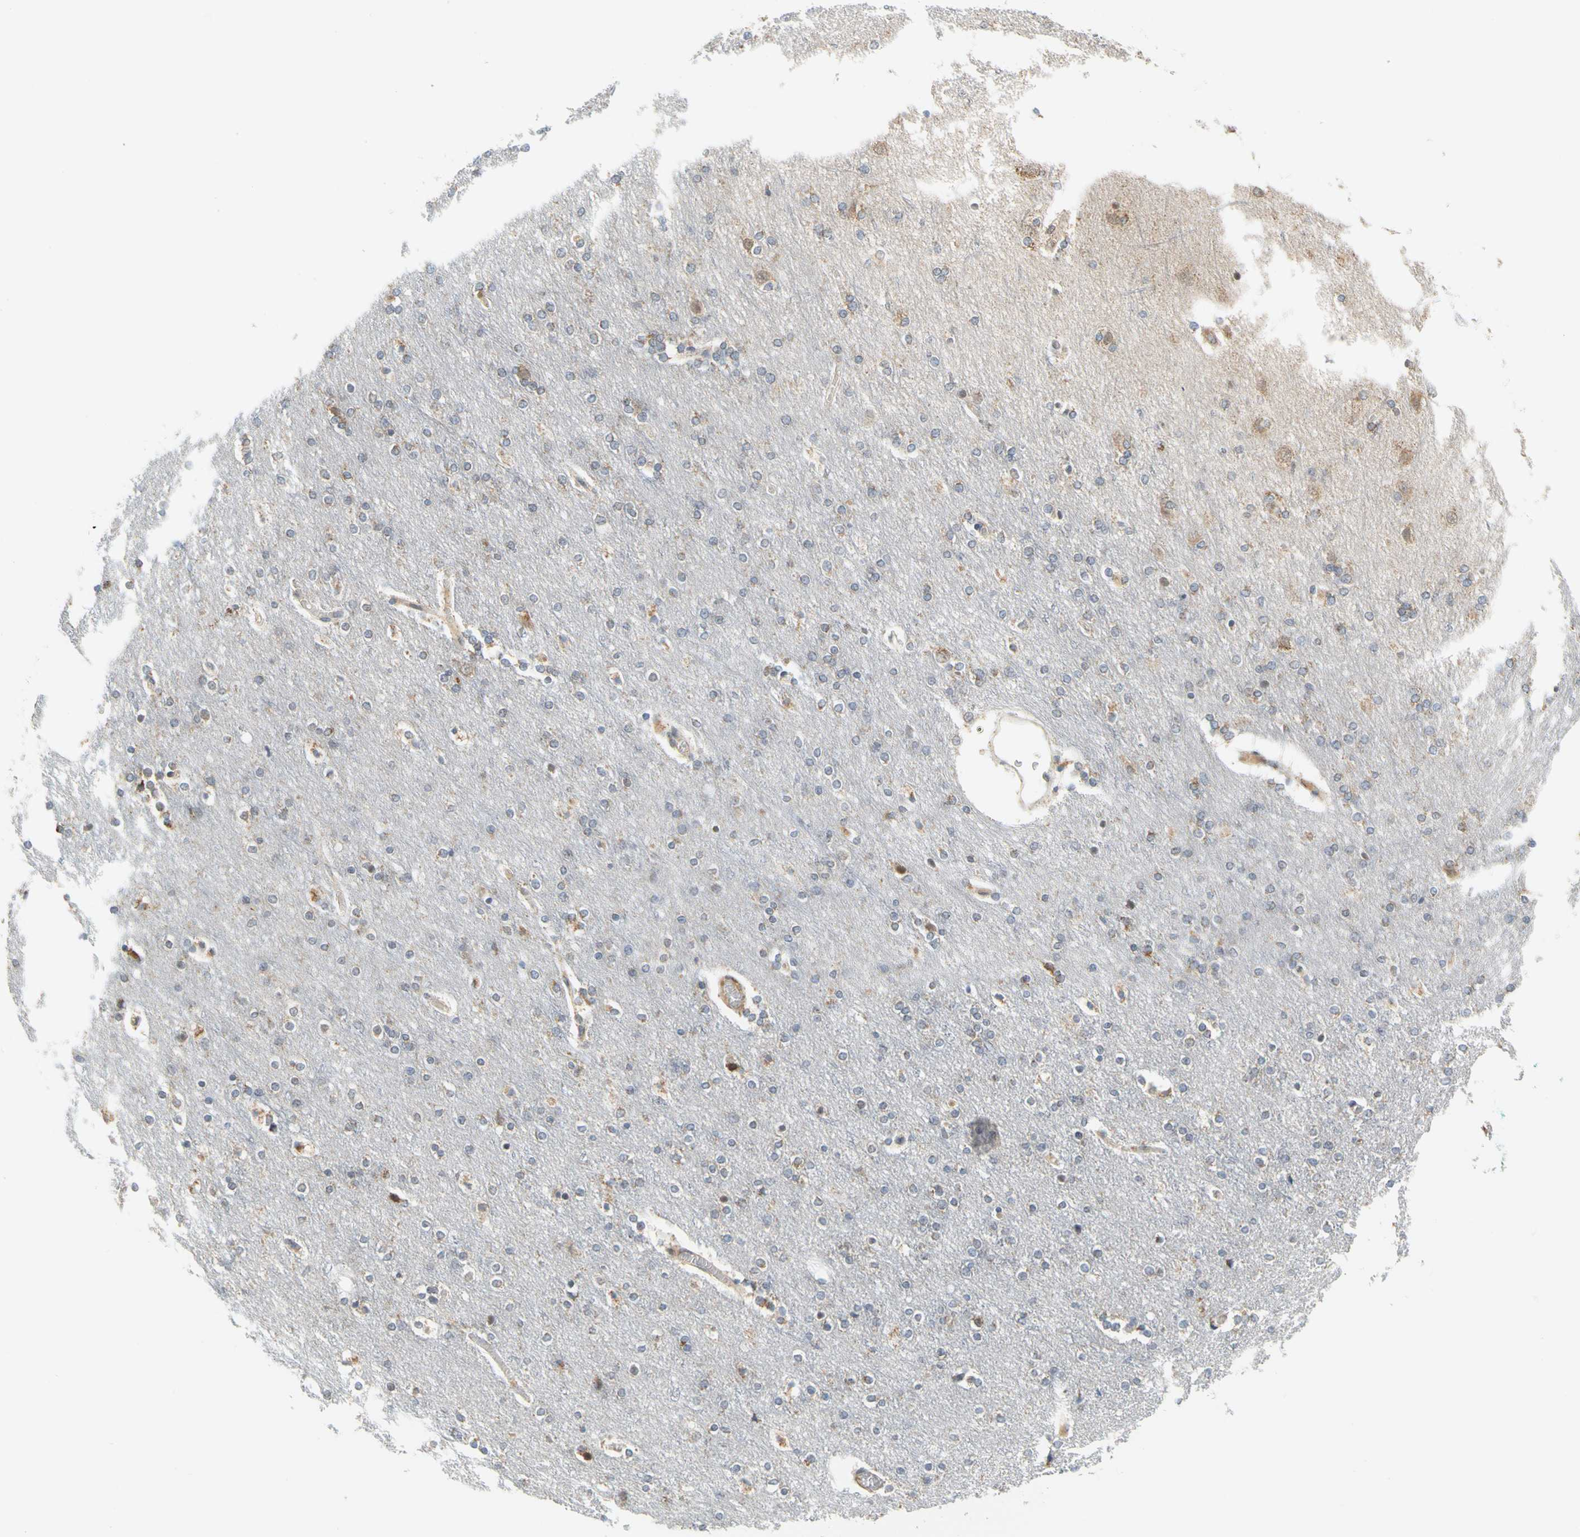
{"staining": {"intensity": "negative", "quantity": "none", "location": "none"}, "tissue": "cerebral cortex", "cell_type": "Endothelial cells", "image_type": "normal", "snomed": [{"axis": "morphology", "description": "Normal tissue, NOS"}, {"axis": "topography", "description": "Cerebral cortex"}], "caption": "Immunohistochemistry image of normal cerebral cortex: cerebral cortex stained with DAB exhibits no significant protein positivity in endothelial cells.", "gene": "SFXN3", "patient": {"sex": "female", "age": 54}}